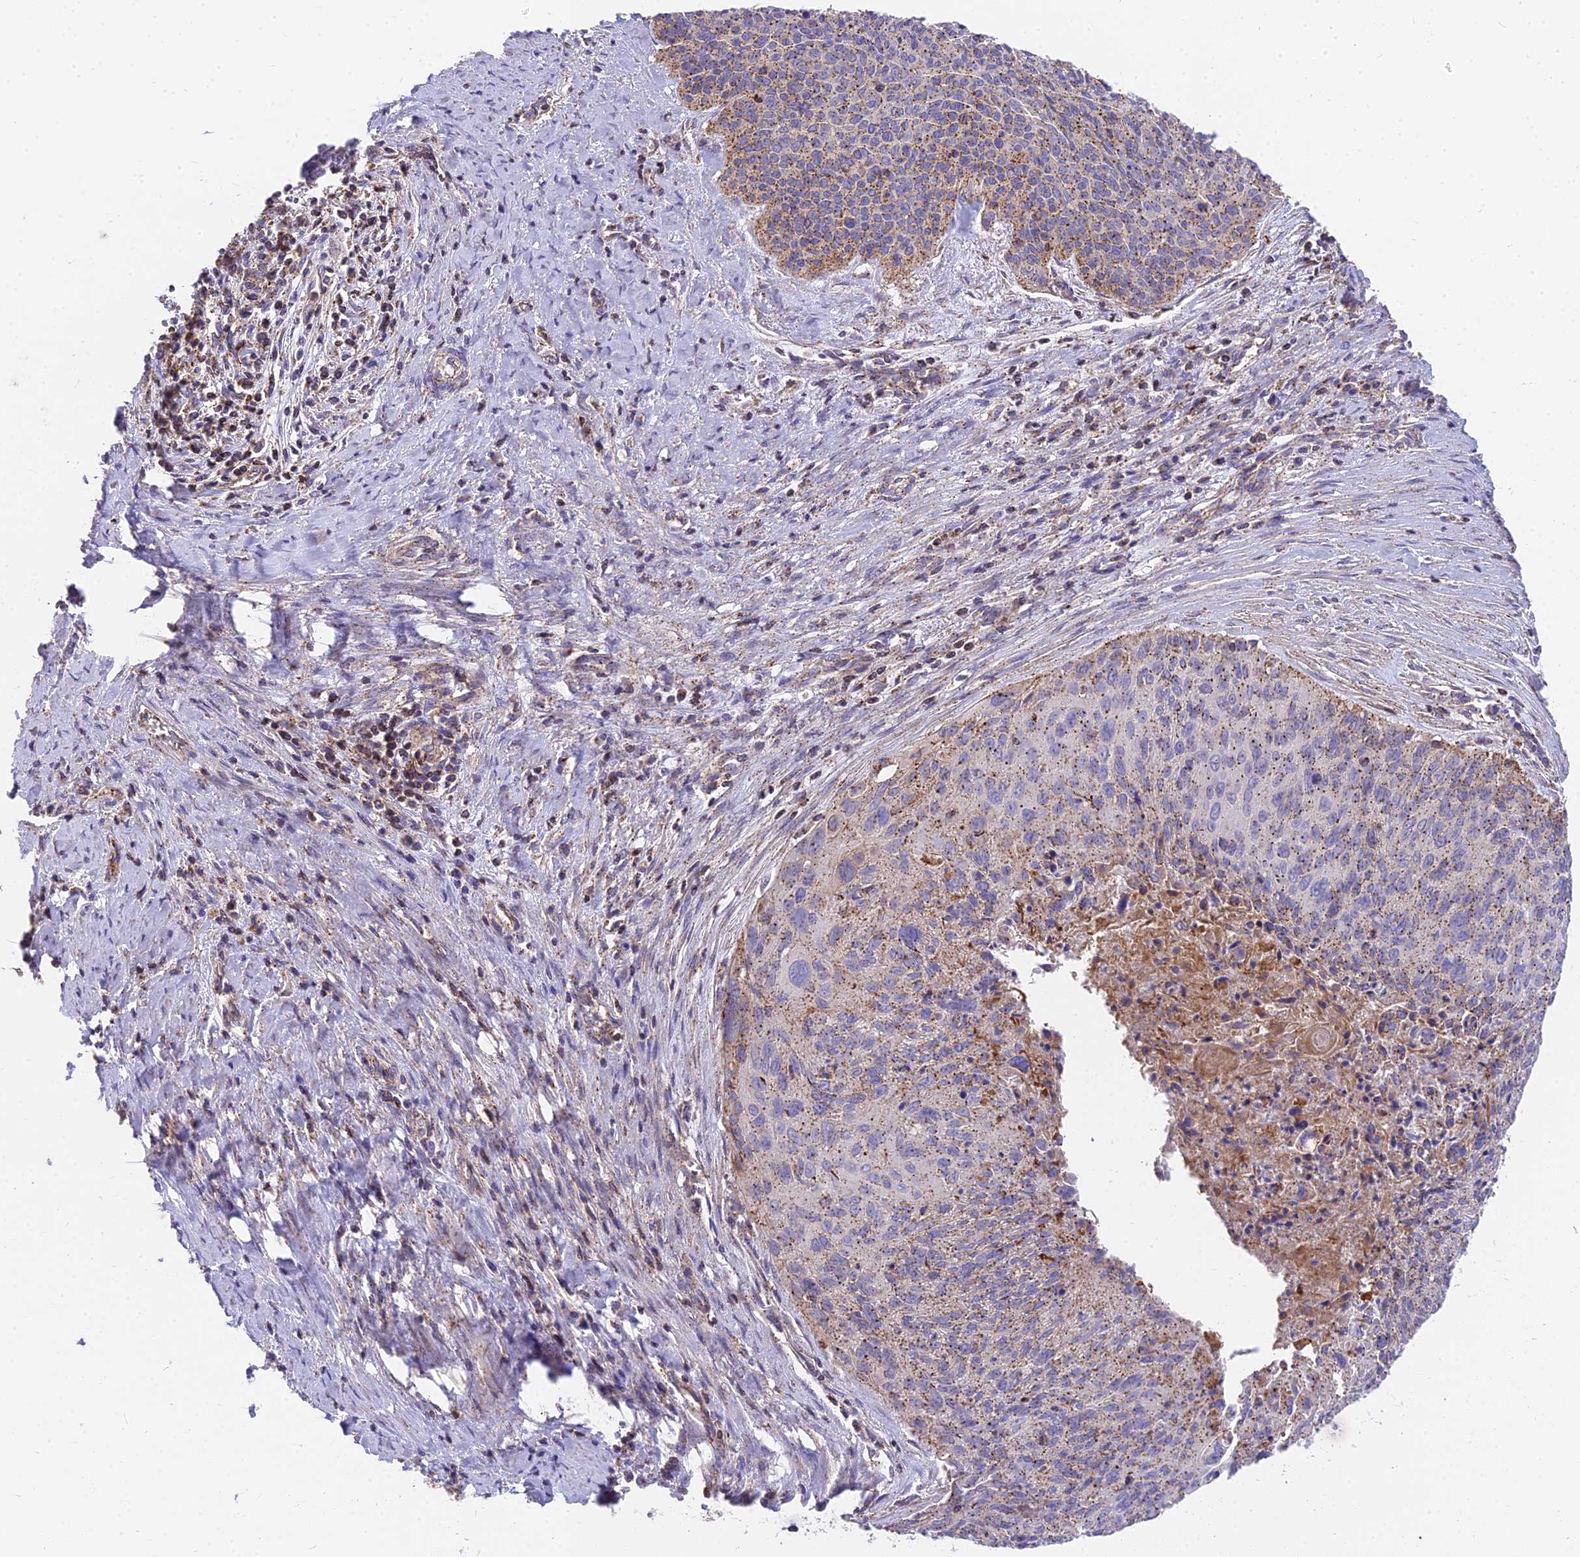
{"staining": {"intensity": "moderate", "quantity": "25%-75%", "location": "cytoplasmic/membranous"}, "tissue": "cervical cancer", "cell_type": "Tumor cells", "image_type": "cancer", "snomed": [{"axis": "morphology", "description": "Squamous cell carcinoma, NOS"}, {"axis": "topography", "description": "Cervix"}], "caption": "Squamous cell carcinoma (cervical) tissue demonstrates moderate cytoplasmic/membranous positivity in about 25%-75% of tumor cells, visualized by immunohistochemistry. The protein of interest is shown in brown color, while the nuclei are stained blue.", "gene": "FRMPD1", "patient": {"sex": "female", "age": 55}}